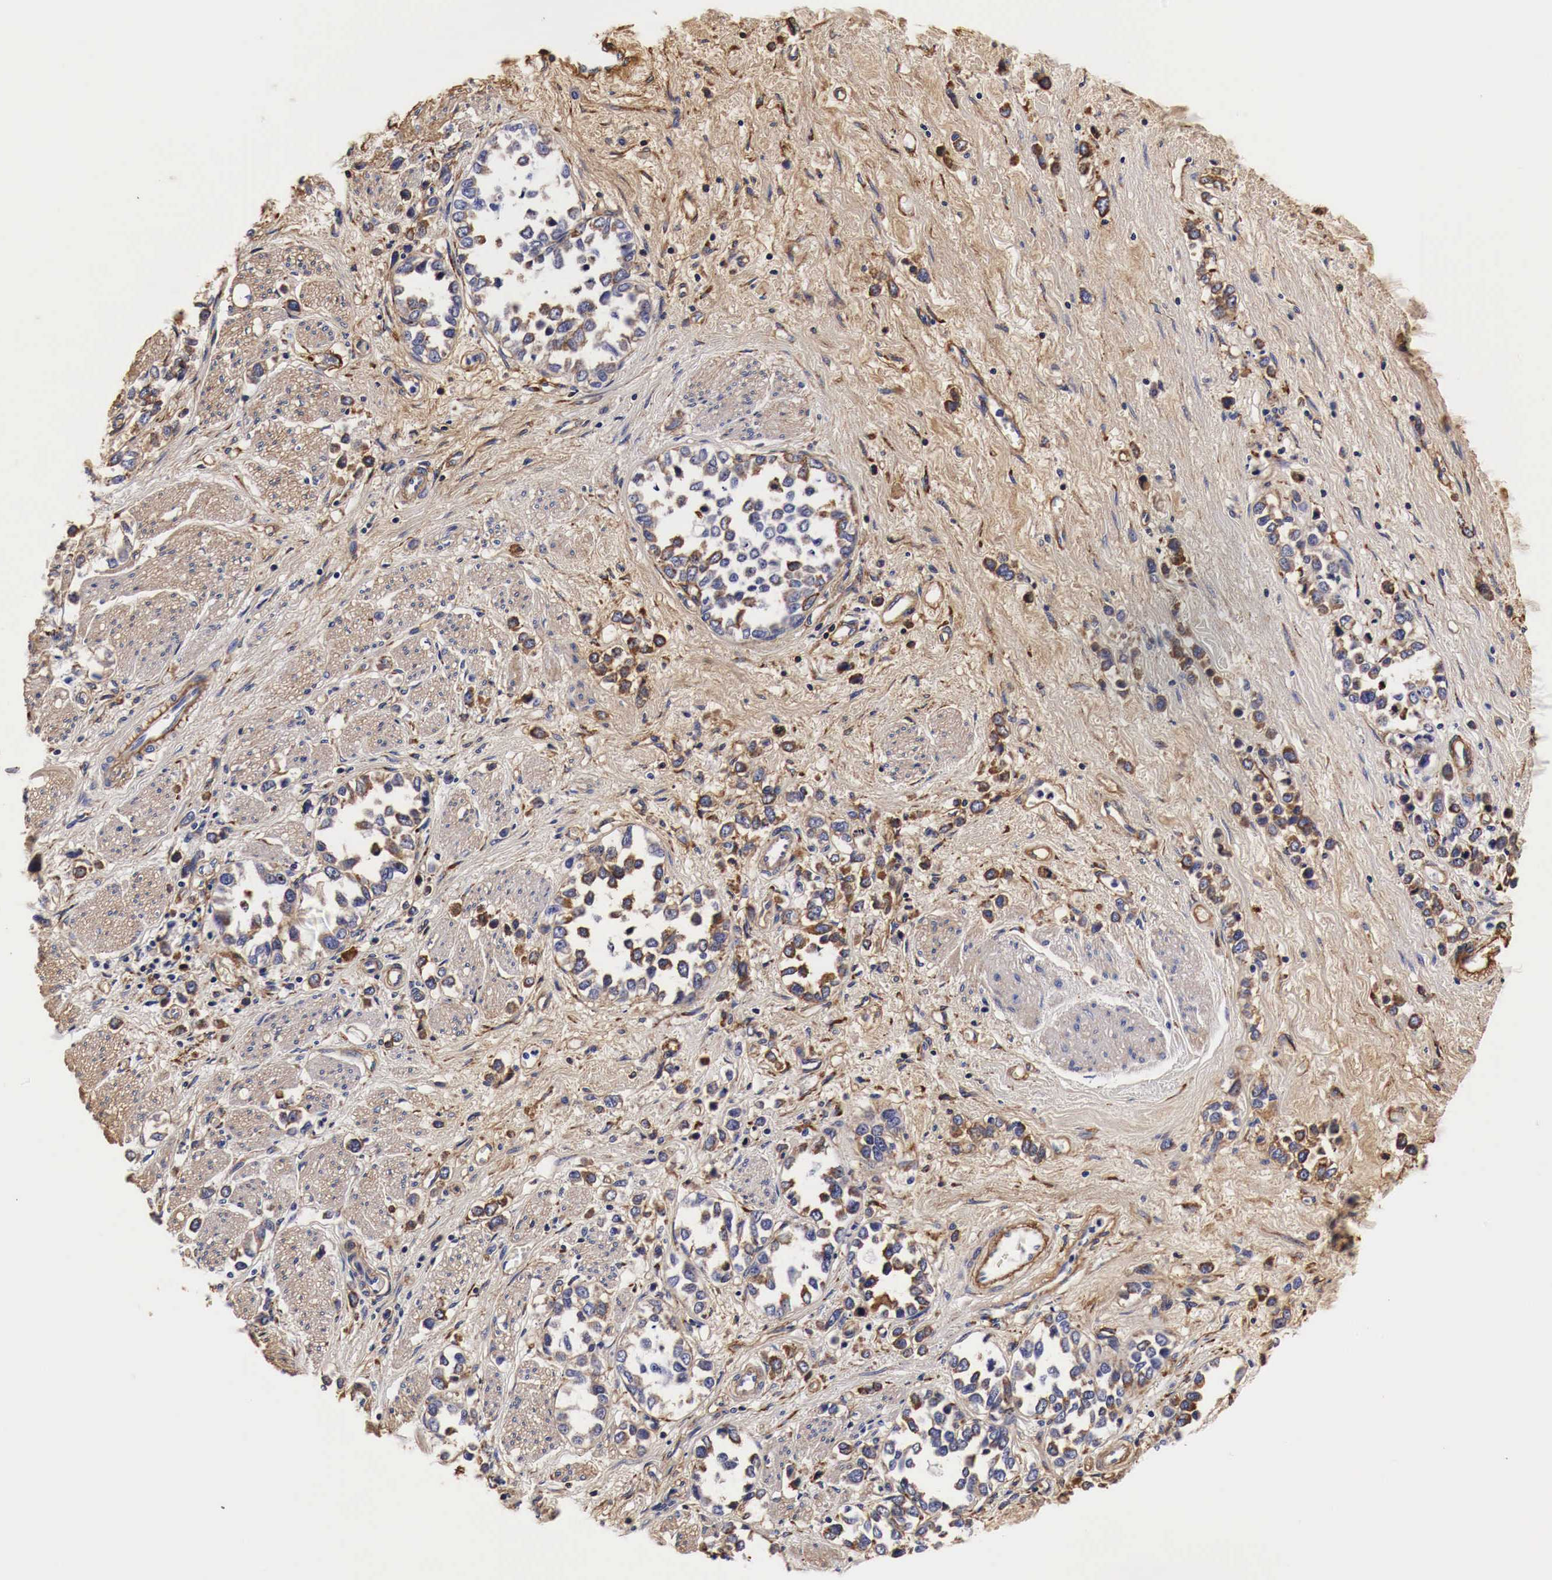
{"staining": {"intensity": "strong", "quantity": ">75%", "location": "cytoplasmic/membranous"}, "tissue": "stomach cancer", "cell_type": "Tumor cells", "image_type": "cancer", "snomed": [{"axis": "morphology", "description": "Adenocarcinoma, NOS"}, {"axis": "topography", "description": "Stomach, upper"}], "caption": "About >75% of tumor cells in adenocarcinoma (stomach) show strong cytoplasmic/membranous protein staining as visualized by brown immunohistochemical staining.", "gene": "LAMB2", "patient": {"sex": "male", "age": 76}}